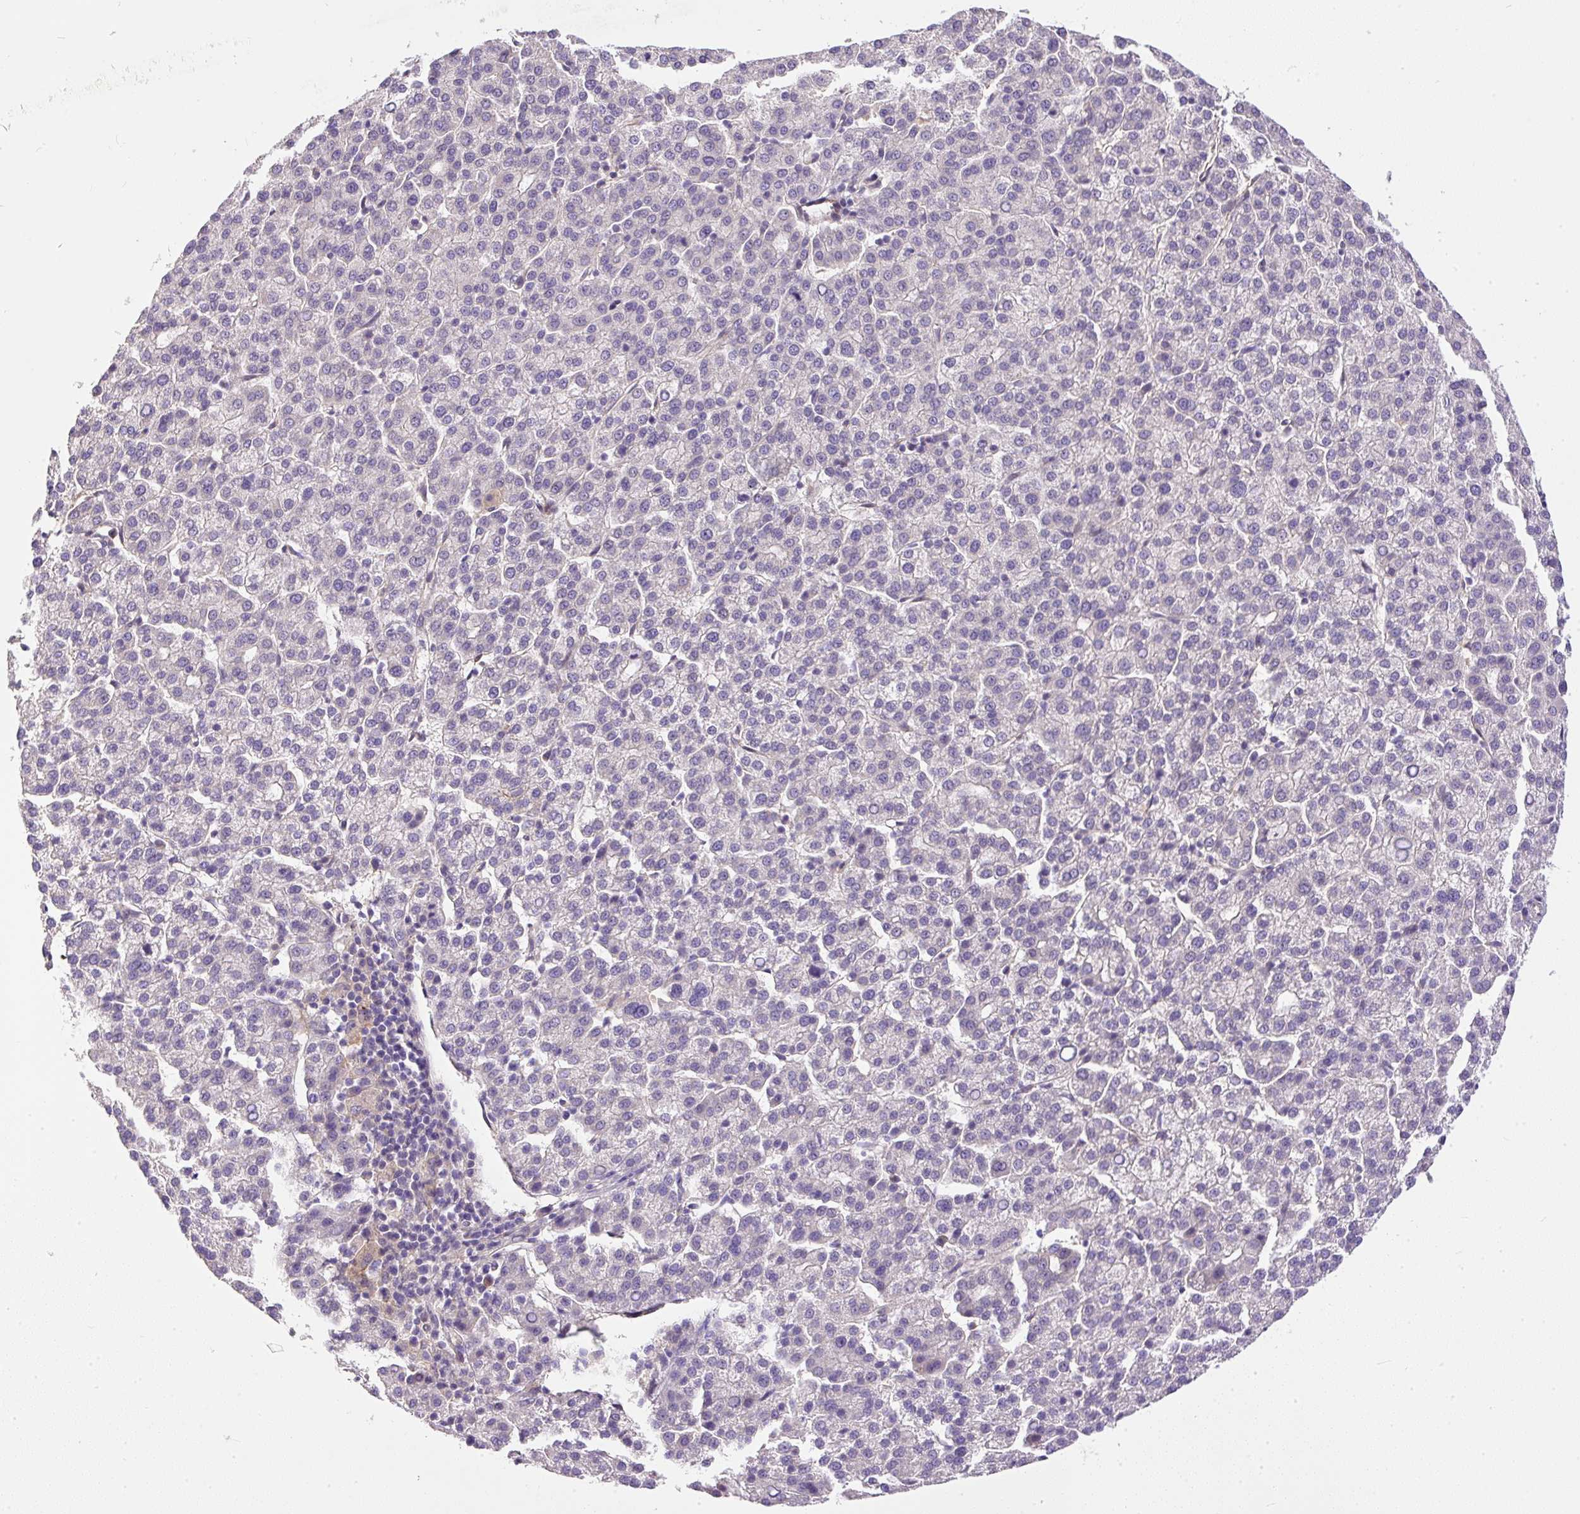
{"staining": {"intensity": "negative", "quantity": "none", "location": "none"}, "tissue": "liver cancer", "cell_type": "Tumor cells", "image_type": "cancer", "snomed": [{"axis": "morphology", "description": "Carcinoma, Hepatocellular, NOS"}, {"axis": "topography", "description": "Liver"}], "caption": "Immunohistochemical staining of human liver cancer displays no significant positivity in tumor cells.", "gene": "DAPK1", "patient": {"sex": "female", "age": 58}}